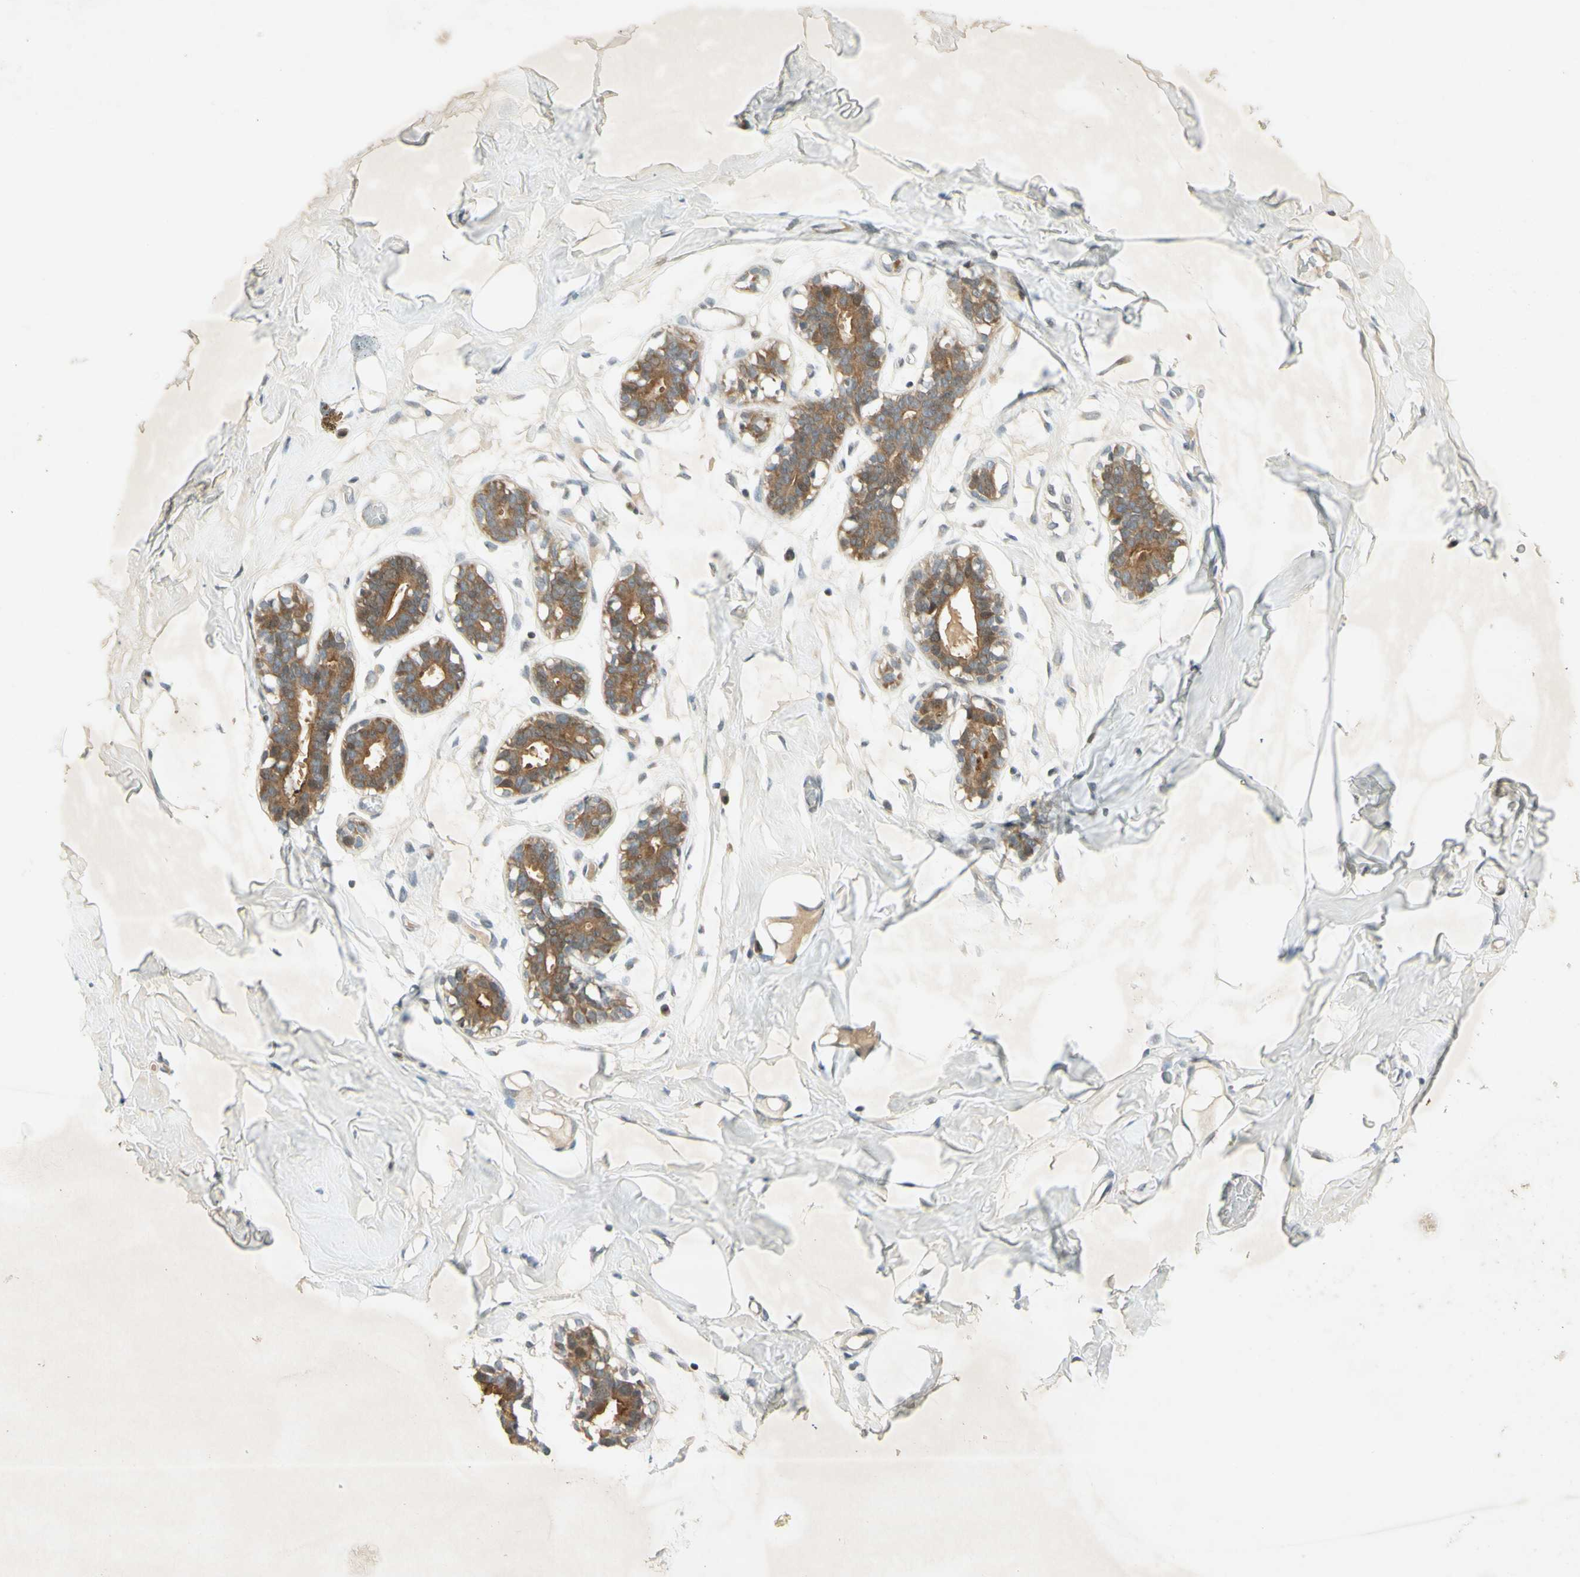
{"staining": {"intensity": "weak", "quantity": "<25%", "location": "cytoplasmic/membranous"}, "tissue": "adipose tissue", "cell_type": "Adipocytes", "image_type": "normal", "snomed": [{"axis": "morphology", "description": "Normal tissue, NOS"}, {"axis": "topography", "description": "Breast"}, {"axis": "topography", "description": "Adipose tissue"}], "caption": "An IHC micrograph of unremarkable adipose tissue is shown. There is no staining in adipocytes of adipose tissue.", "gene": "ETF1", "patient": {"sex": "female", "age": 25}}